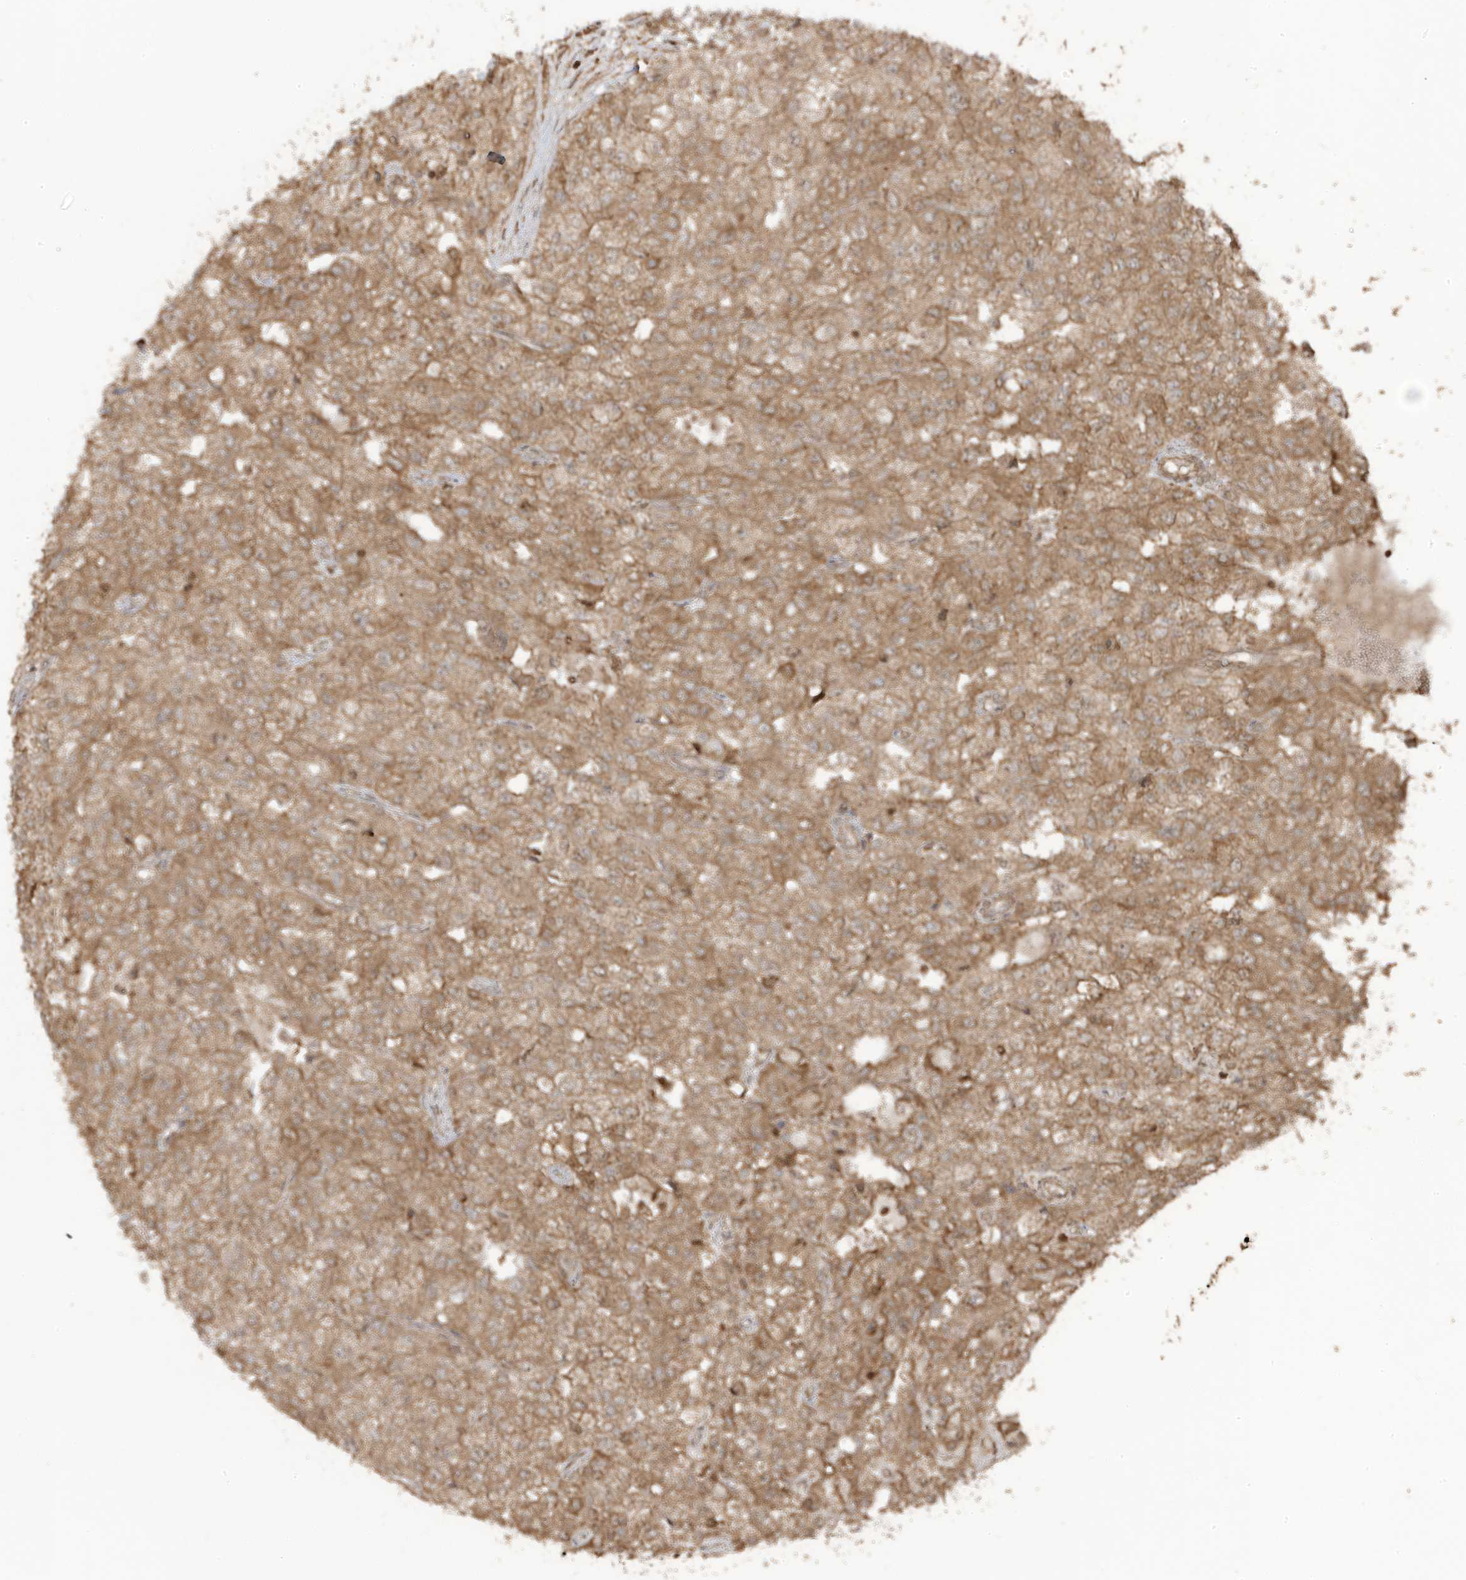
{"staining": {"intensity": "moderate", "quantity": ">75%", "location": "cytoplasmic/membranous"}, "tissue": "renal cancer", "cell_type": "Tumor cells", "image_type": "cancer", "snomed": [{"axis": "morphology", "description": "Adenocarcinoma, NOS"}, {"axis": "topography", "description": "Kidney"}], "caption": "The micrograph reveals a brown stain indicating the presence of a protein in the cytoplasmic/membranous of tumor cells in renal cancer.", "gene": "ASAP1", "patient": {"sex": "female", "age": 54}}